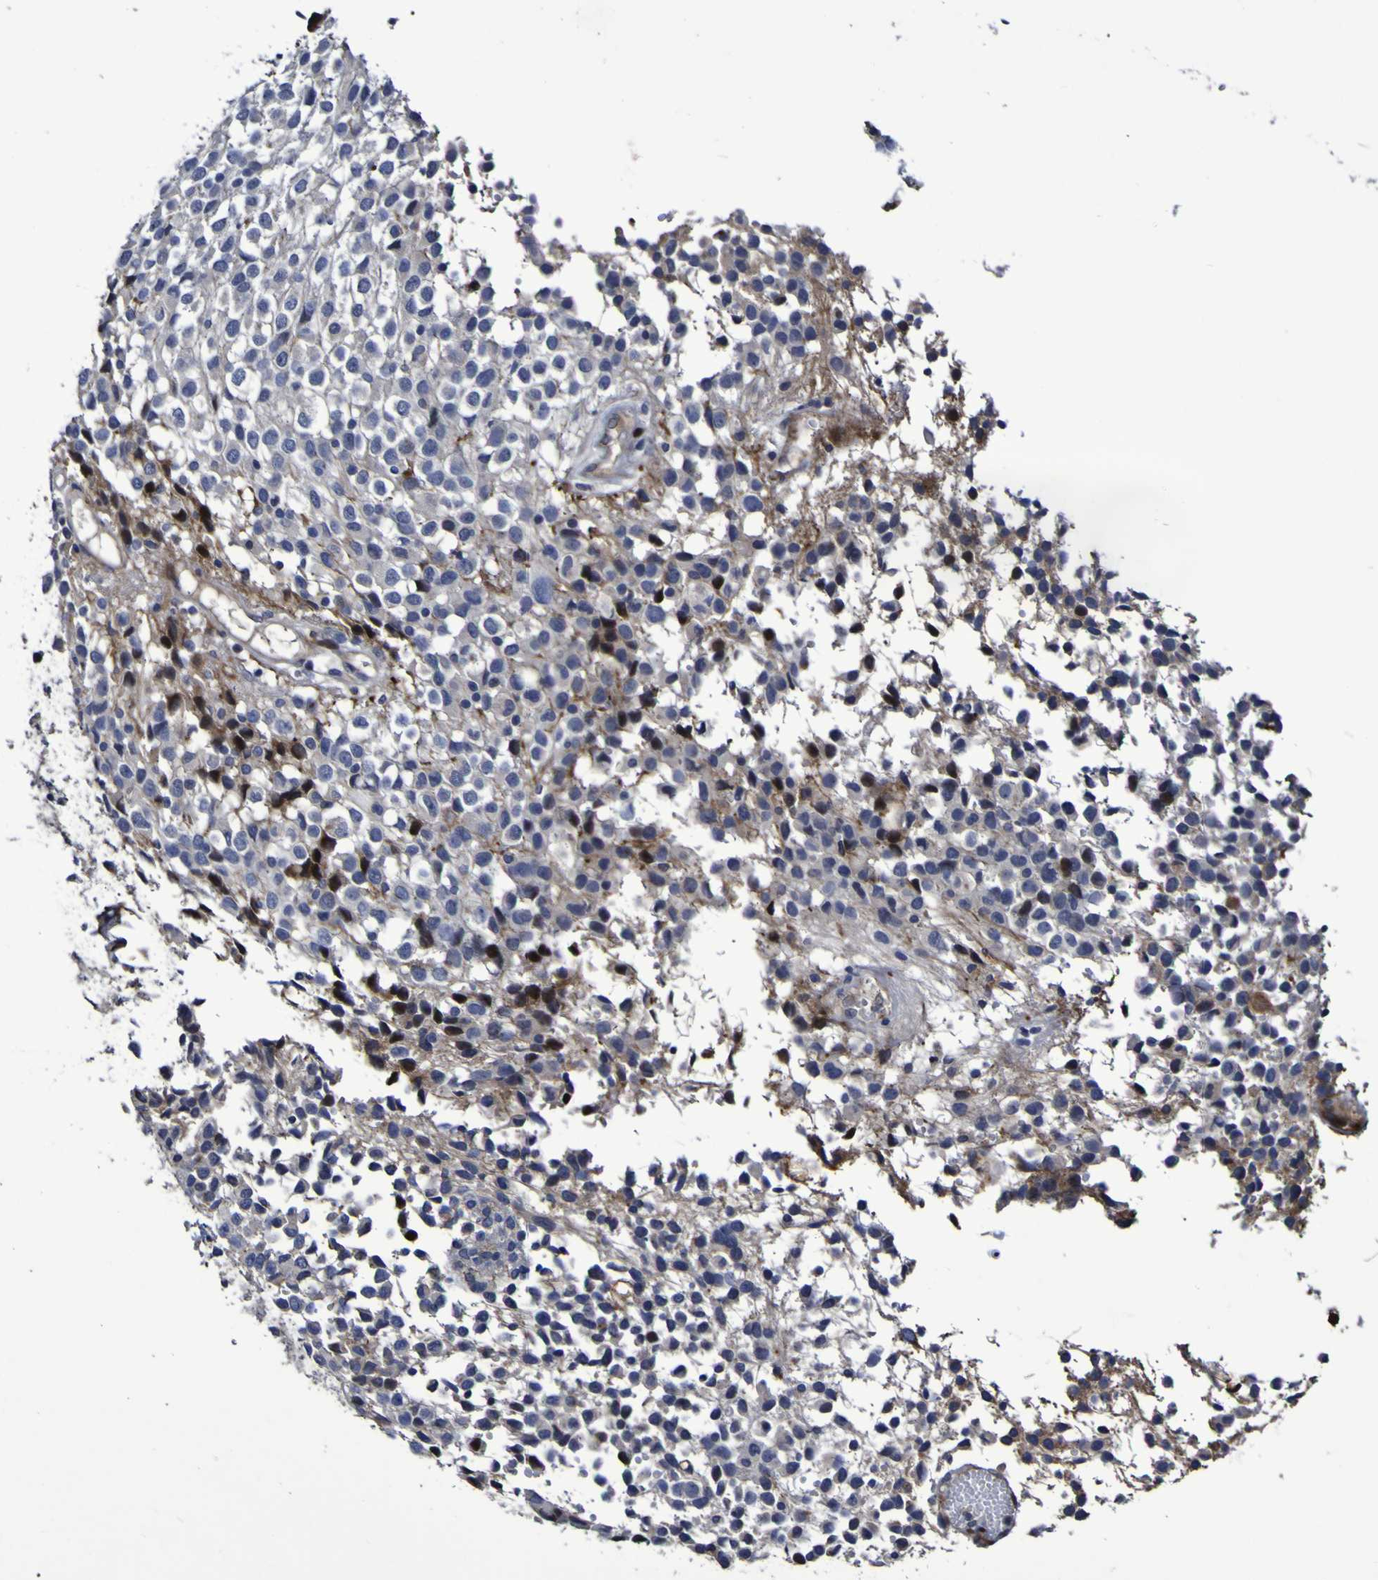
{"staining": {"intensity": "negative", "quantity": "none", "location": "none"}, "tissue": "glioma", "cell_type": "Tumor cells", "image_type": "cancer", "snomed": [{"axis": "morphology", "description": "Glioma, malignant, High grade"}, {"axis": "topography", "description": "Brain"}], "caption": "Tumor cells are negative for brown protein staining in glioma.", "gene": "MGLL", "patient": {"sex": "male", "age": 32}}